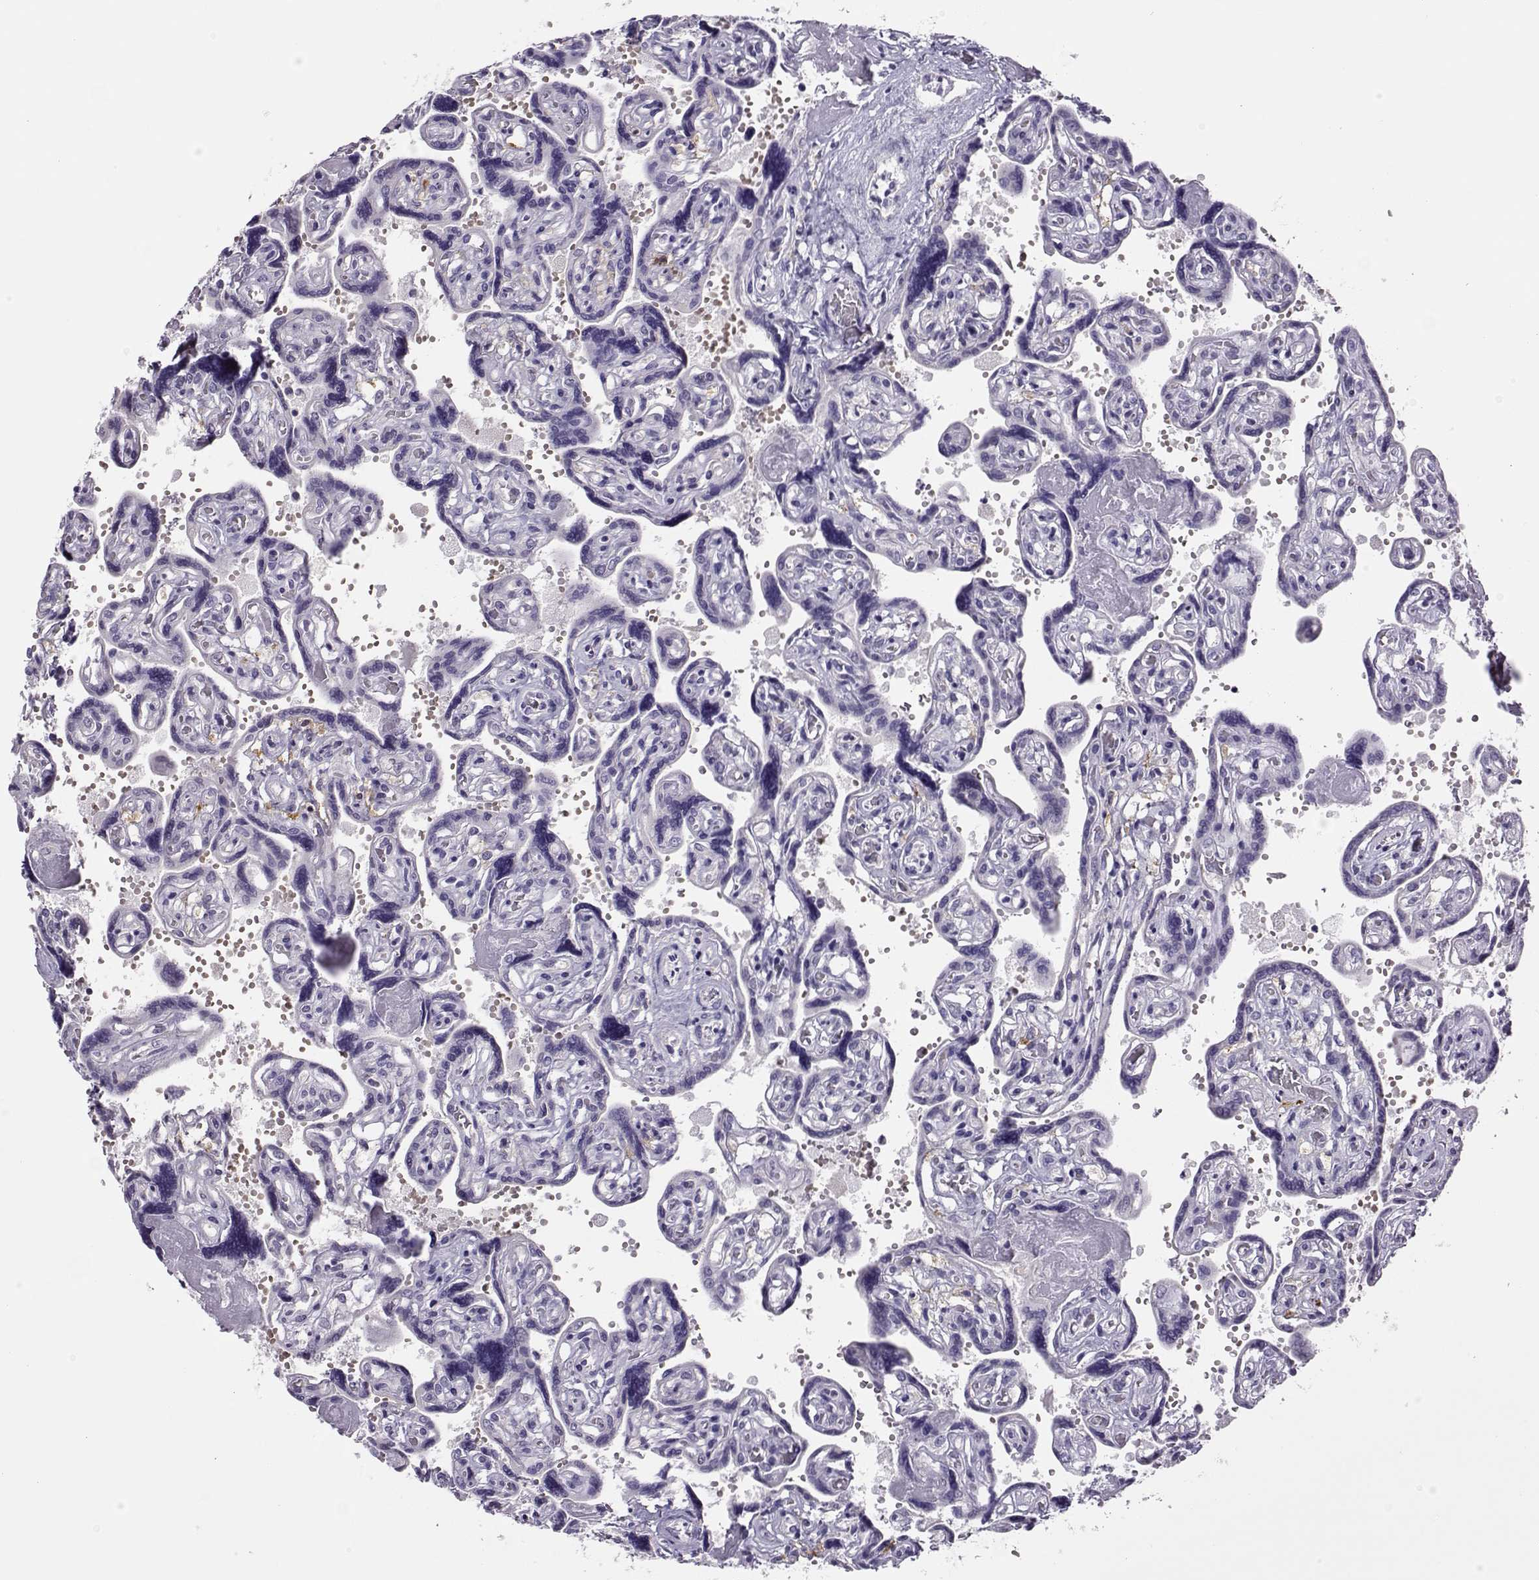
{"staining": {"intensity": "negative", "quantity": "none", "location": "none"}, "tissue": "placenta", "cell_type": "Decidual cells", "image_type": "normal", "snomed": [{"axis": "morphology", "description": "Normal tissue, NOS"}, {"axis": "topography", "description": "Placenta"}], "caption": "Histopathology image shows no protein staining in decidual cells of unremarkable placenta. (DAB (3,3'-diaminobenzidine) immunohistochemistry visualized using brightfield microscopy, high magnification).", "gene": "LINGO1", "patient": {"sex": "female", "age": 32}}